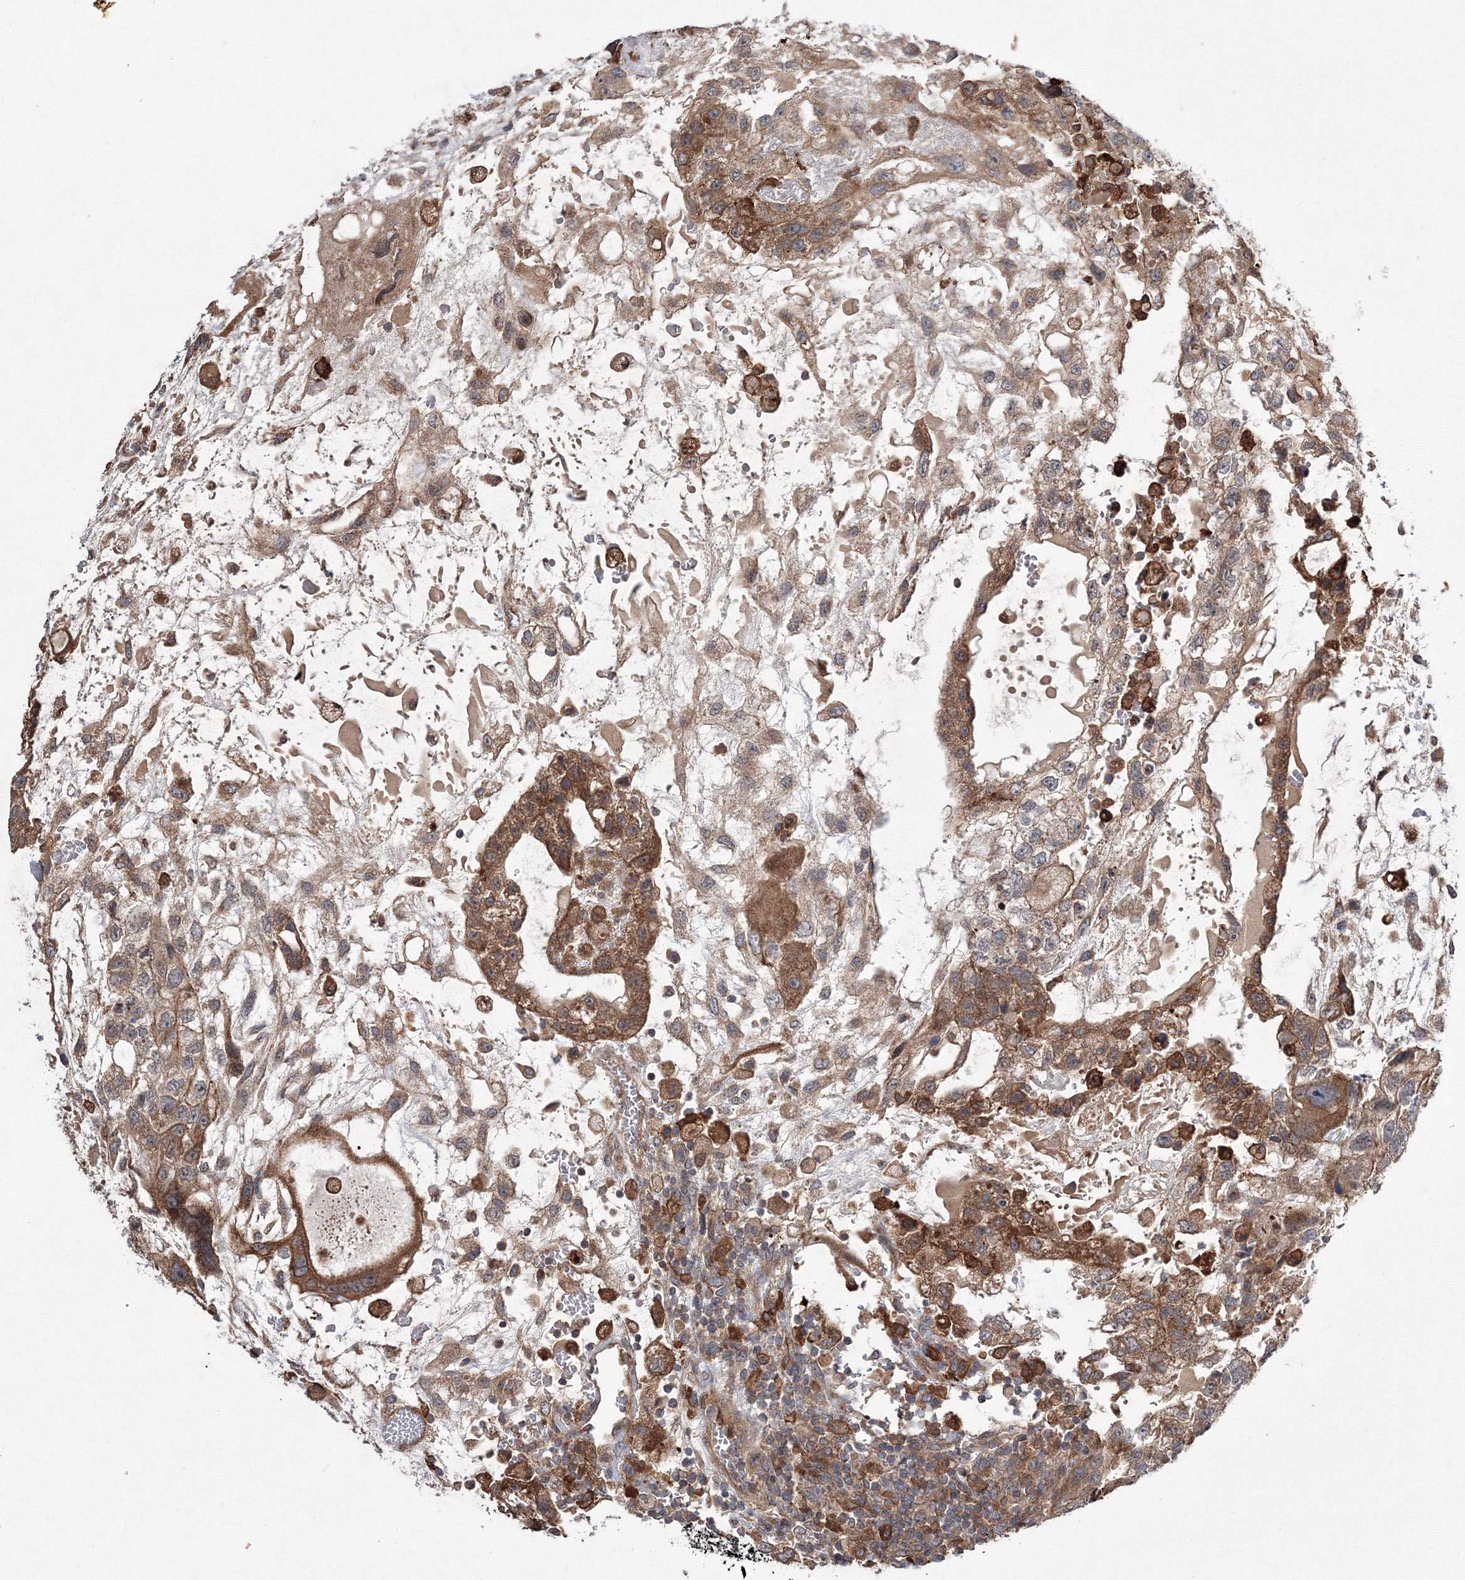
{"staining": {"intensity": "strong", "quantity": ">75%", "location": "cytoplasmic/membranous"}, "tissue": "testis cancer", "cell_type": "Tumor cells", "image_type": "cancer", "snomed": [{"axis": "morphology", "description": "Carcinoma, Embryonal, NOS"}, {"axis": "topography", "description": "Testis"}], "caption": "A histopathology image of testis cancer (embryonal carcinoma) stained for a protein displays strong cytoplasmic/membranous brown staining in tumor cells. The staining is performed using DAB brown chromogen to label protein expression. The nuclei are counter-stained blue using hematoxylin.", "gene": "RANBP3L", "patient": {"sex": "male", "age": 36}}